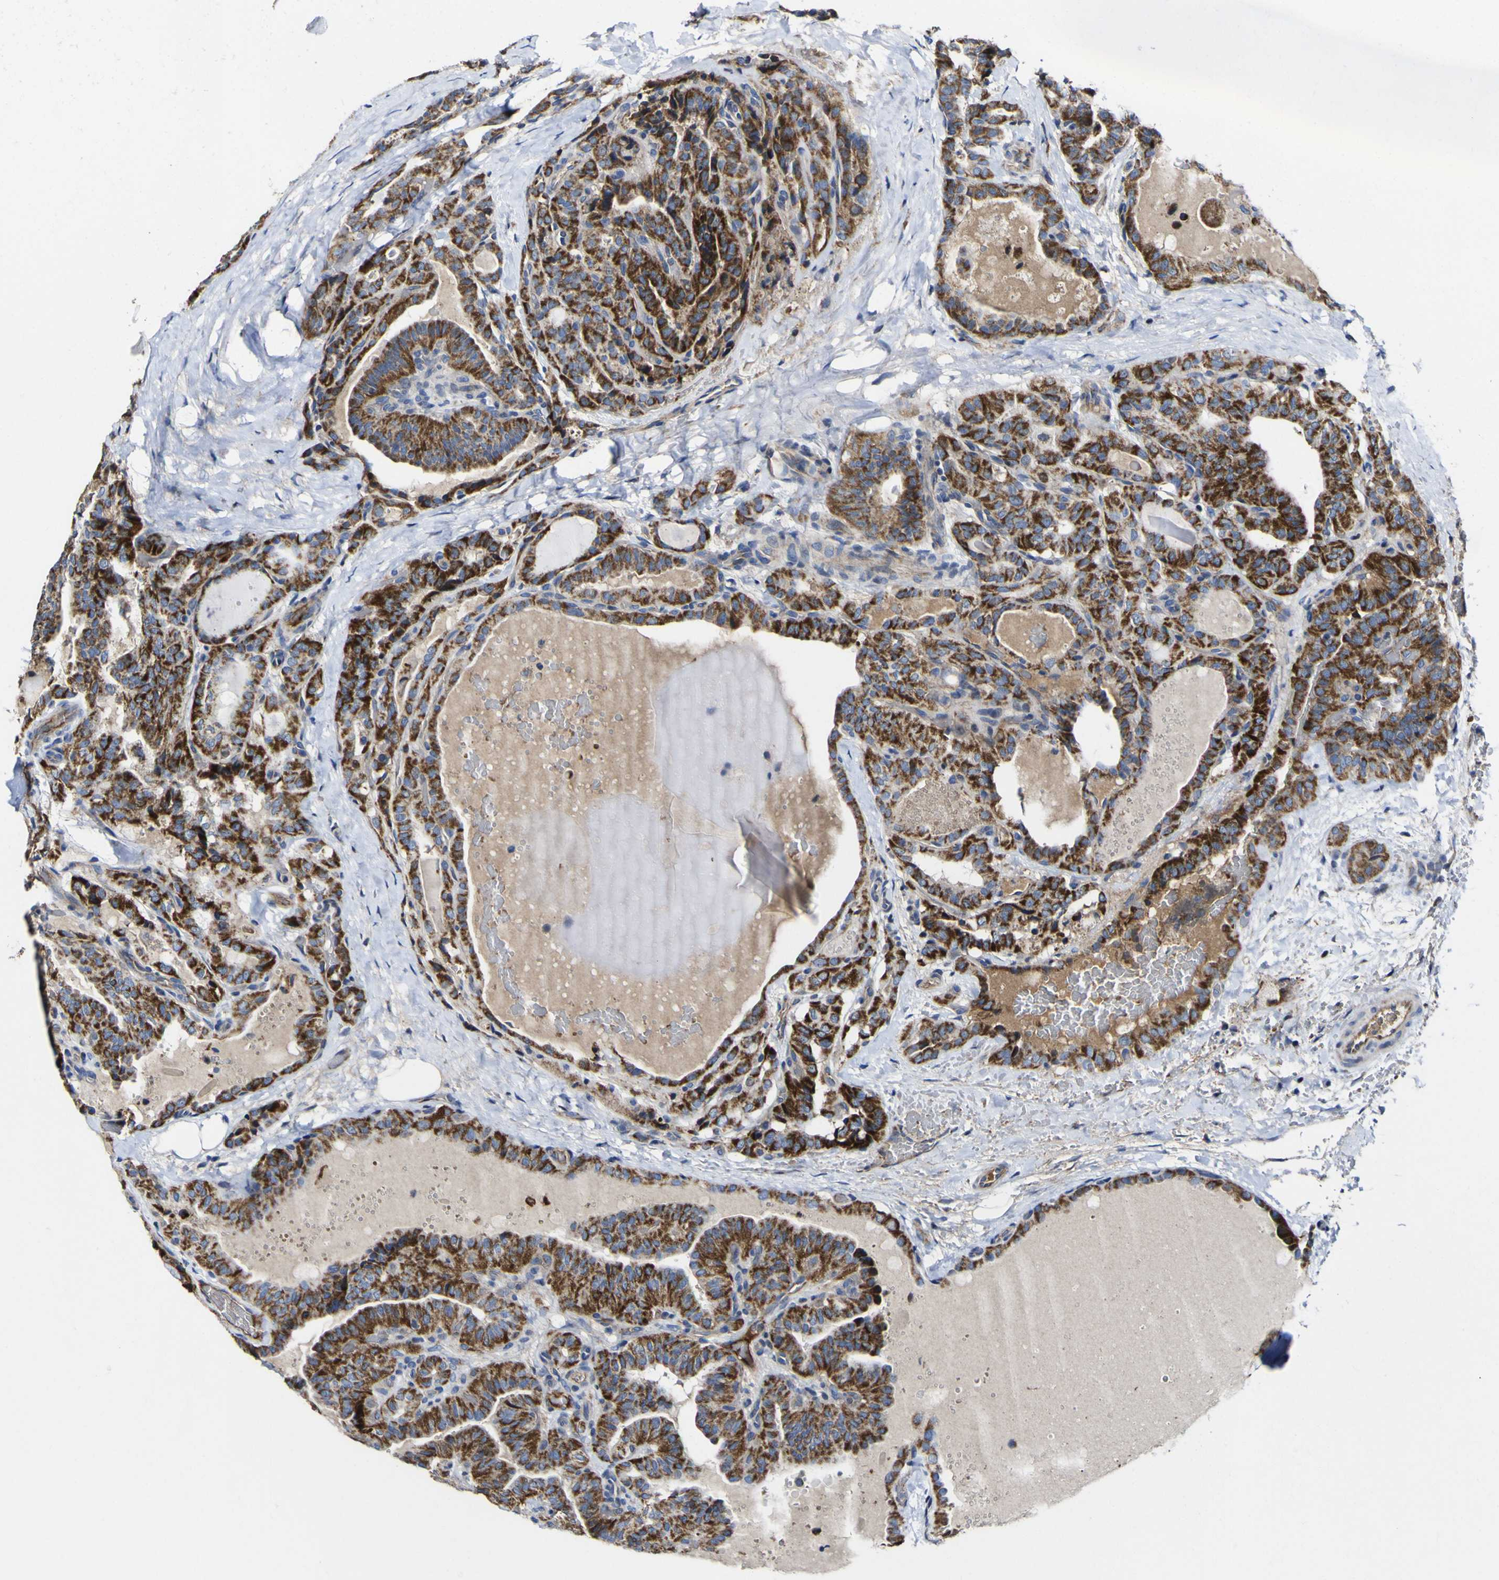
{"staining": {"intensity": "strong", "quantity": ">75%", "location": "cytoplasmic/membranous"}, "tissue": "thyroid cancer", "cell_type": "Tumor cells", "image_type": "cancer", "snomed": [{"axis": "morphology", "description": "Papillary adenocarcinoma, NOS"}, {"axis": "topography", "description": "Thyroid gland"}], "caption": "High-power microscopy captured an immunohistochemistry micrograph of thyroid cancer, revealing strong cytoplasmic/membranous positivity in approximately >75% of tumor cells.", "gene": "CCDC90B", "patient": {"sex": "male", "age": 77}}